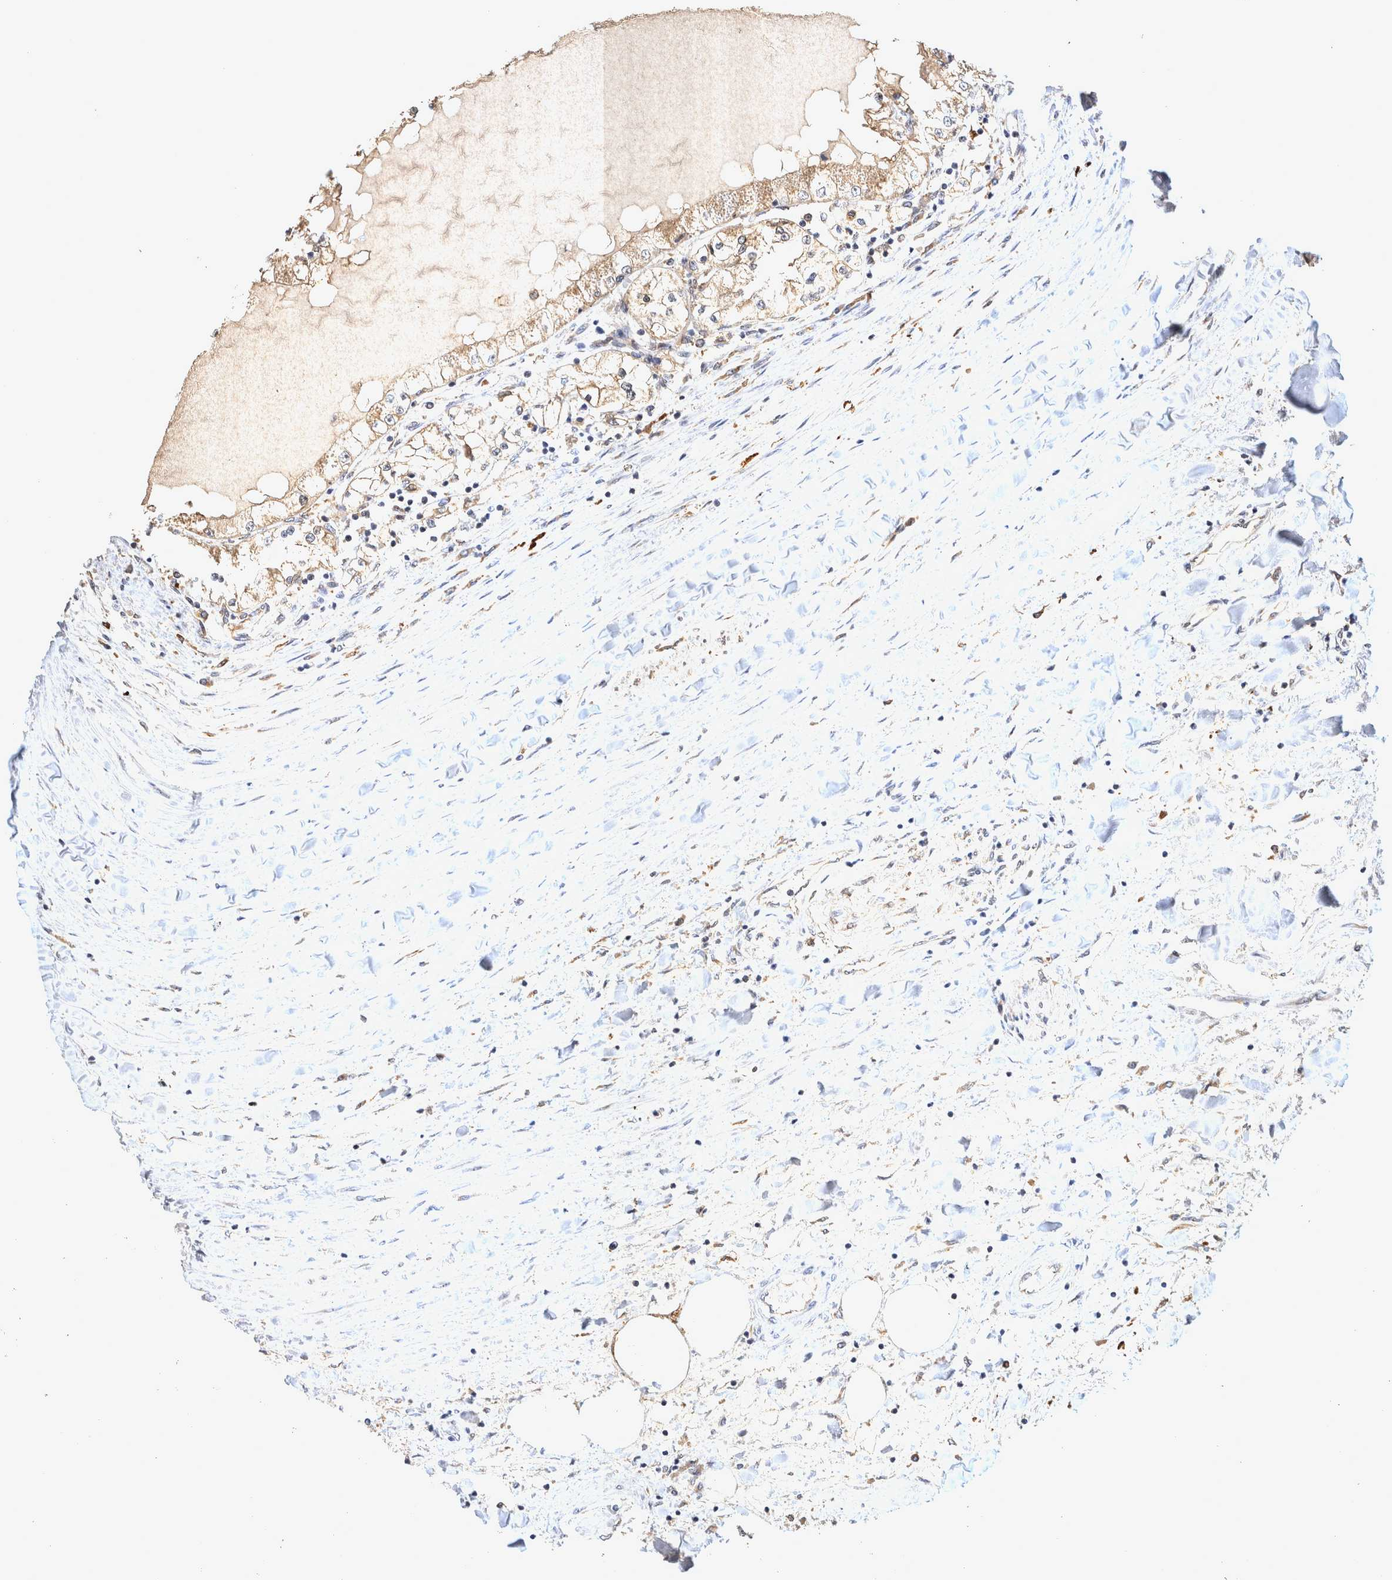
{"staining": {"intensity": "moderate", "quantity": "25%-75%", "location": "cytoplasmic/membranous"}, "tissue": "renal cancer", "cell_type": "Tumor cells", "image_type": "cancer", "snomed": [{"axis": "morphology", "description": "Adenocarcinoma, NOS"}, {"axis": "topography", "description": "Kidney"}], "caption": "This is a histology image of immunohistochemistry (IHC) staining of renal cancer, which shows moderate staining in the cytoplasmic/membranous of tumor cells.", "gene": "ATXN2", "patient": {"sex": "male", "age": 68}}